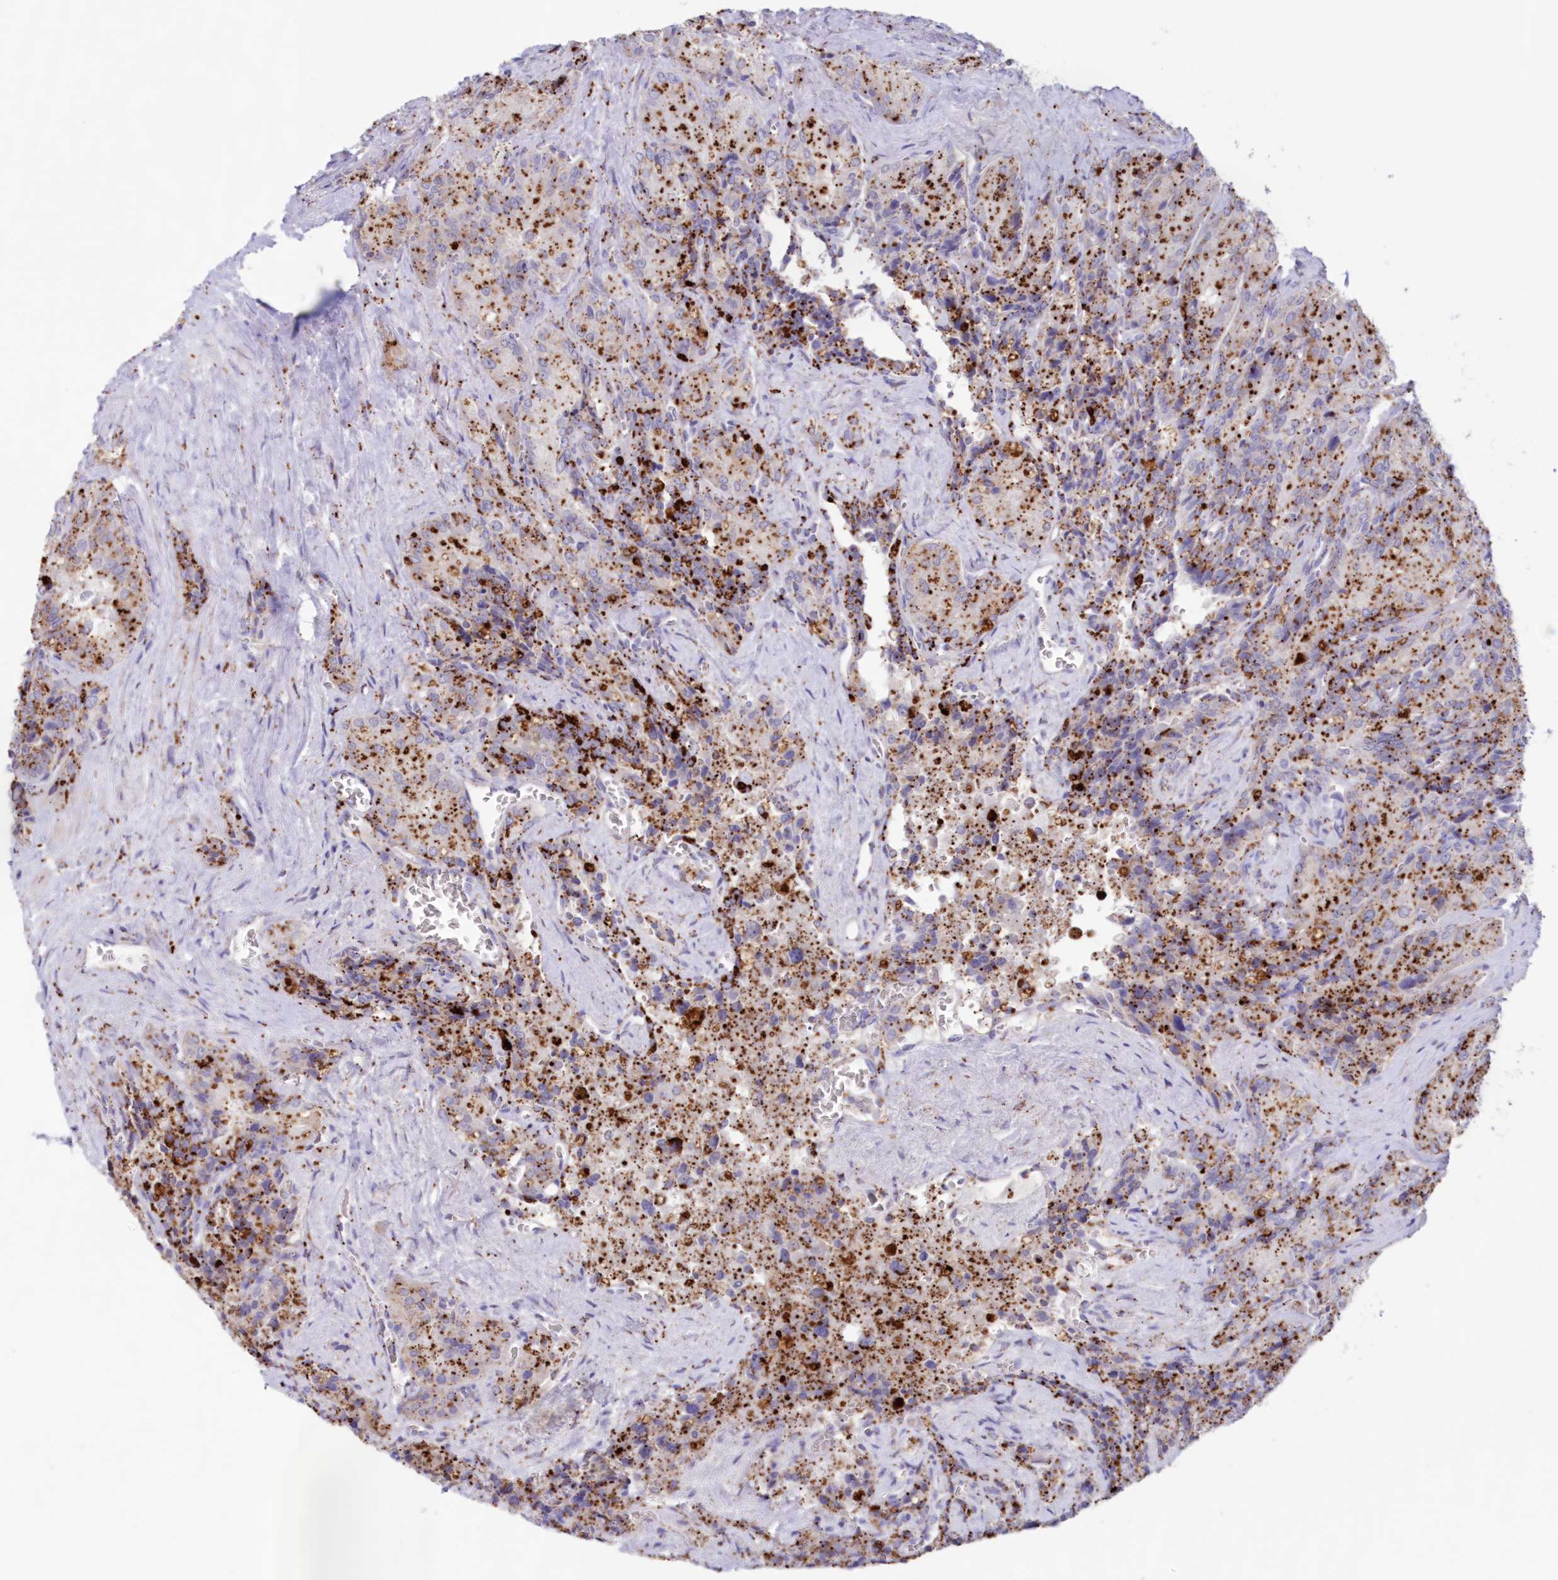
{"staining": {"intensity": "strong", "quantity": "25%-75%", "location": "cytoplasmic/membranous"}, "tissue": "seminal vesicle", "cell_type": "Glandular cells", "image_type": "normal", "snomed": [{"axis": "morphology", "description": "Normal tissue, NOS"}, {"axis": "topography", "description": "Seminal veicle"}], "caption": "Seminal vesicle was stained to show a protein in brown. There is high levels of strong cytoplasmic/membranous staining in about 25%-75% of glandular cells. (Brightfield microscopy of DAB IHC at high magnification).", "gene": "TPP1", "patient": {"sex": "male", "age": 62}}